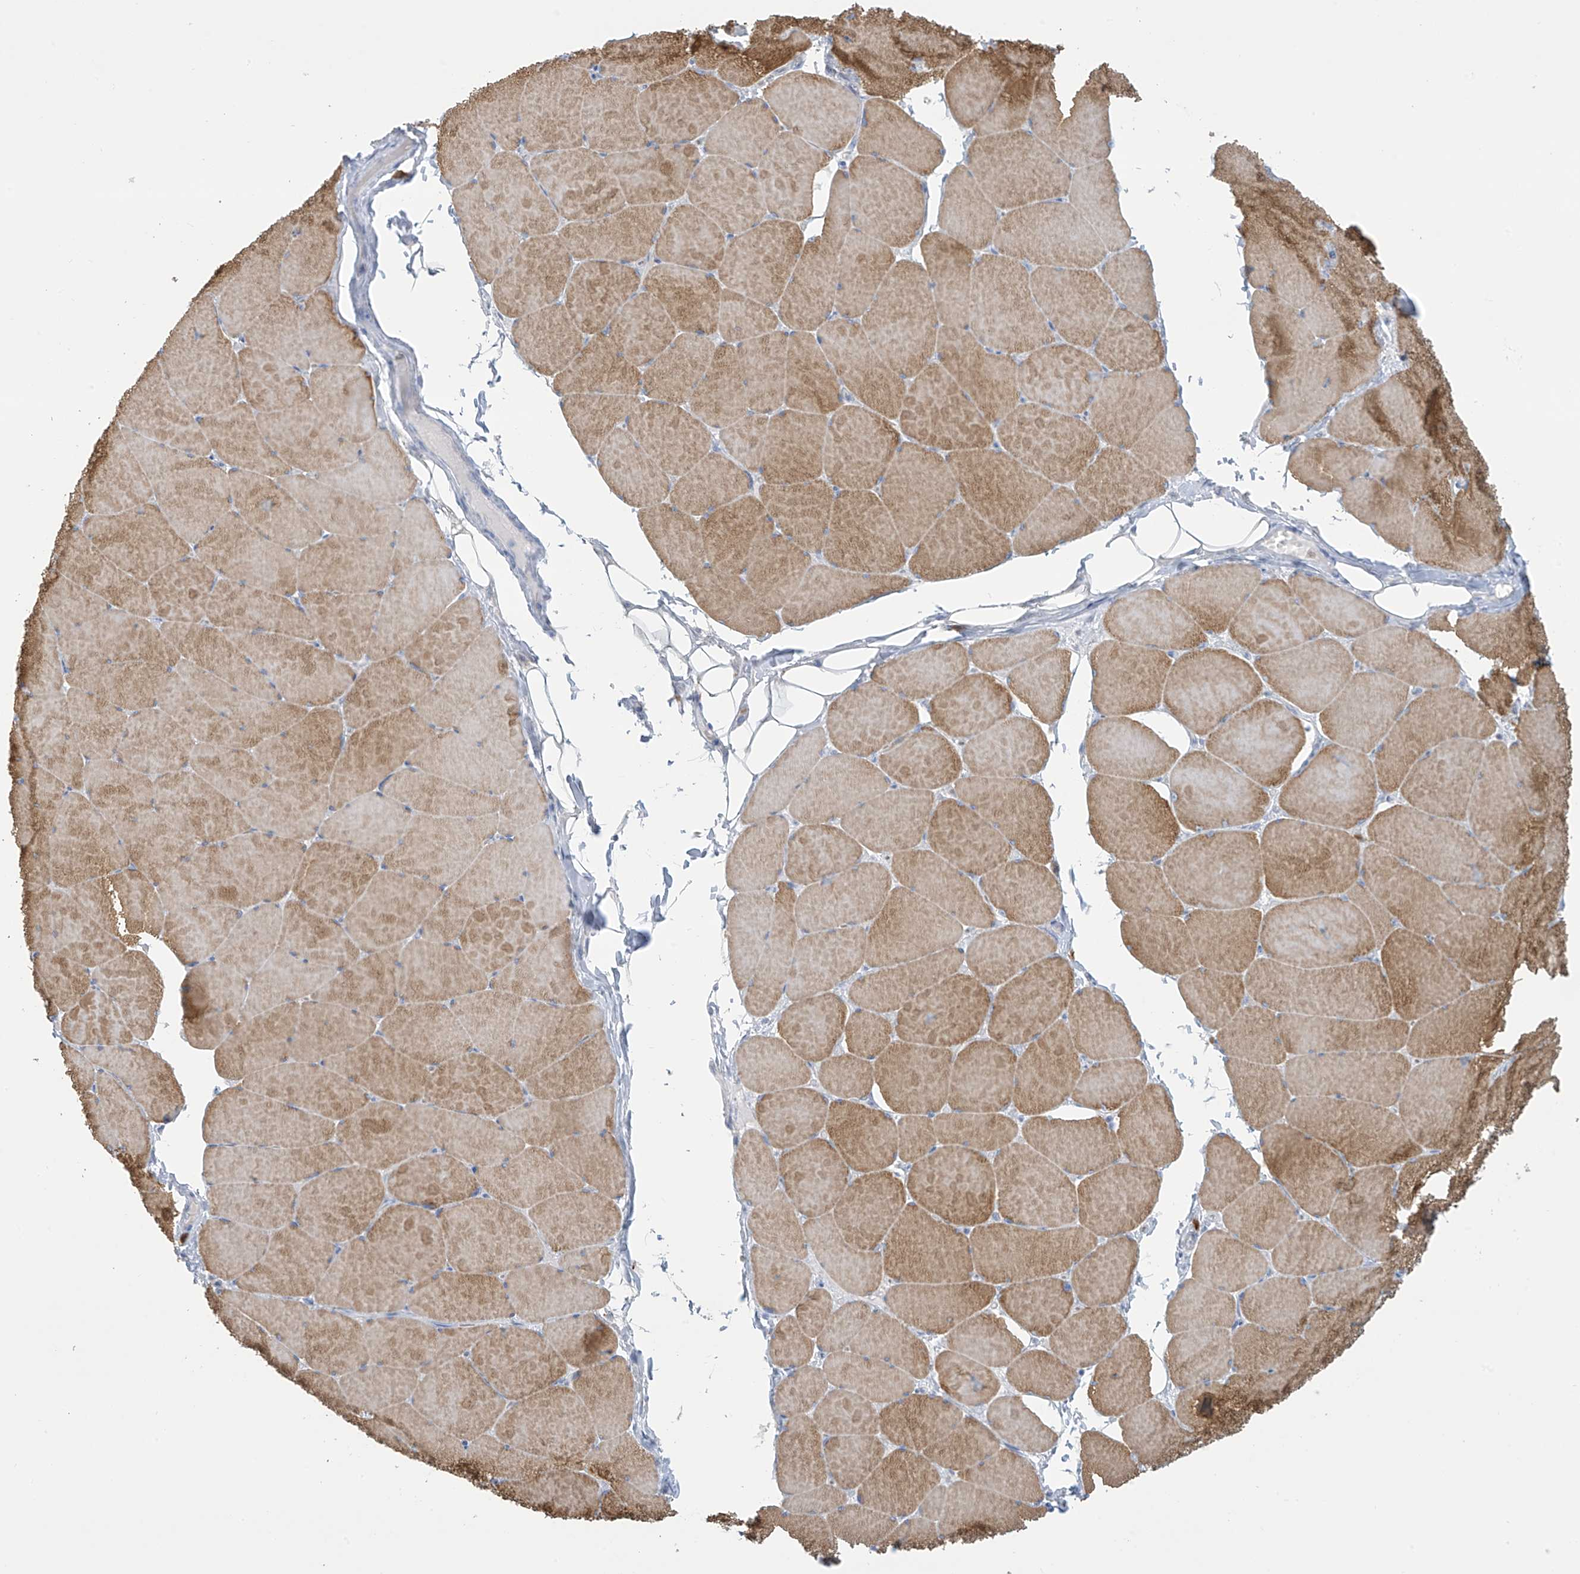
{"staining": {"intensity": "strong", "quantity": "25%-75%", "location": "cytoplasmic/membranous"}, "tissue": "skeletal muscle", "cell_type": "Myocytes", "image_type": "normal", "snomed": [{"axis": "morphology", "description": "Normal tissue, NOS"}, {"axis": "topography", "description": "Skeletal muscle"}, {"axis": "topography", "description": "Head-Neck"}], "caption": "Protein staining of normal skeletal muscle demonstrates strong cytoplasmic/membranous positivity in about 25%-75% of myocytes.", "gene": "TRMT2B", "patient": {"sex": "male", "age": 66}}